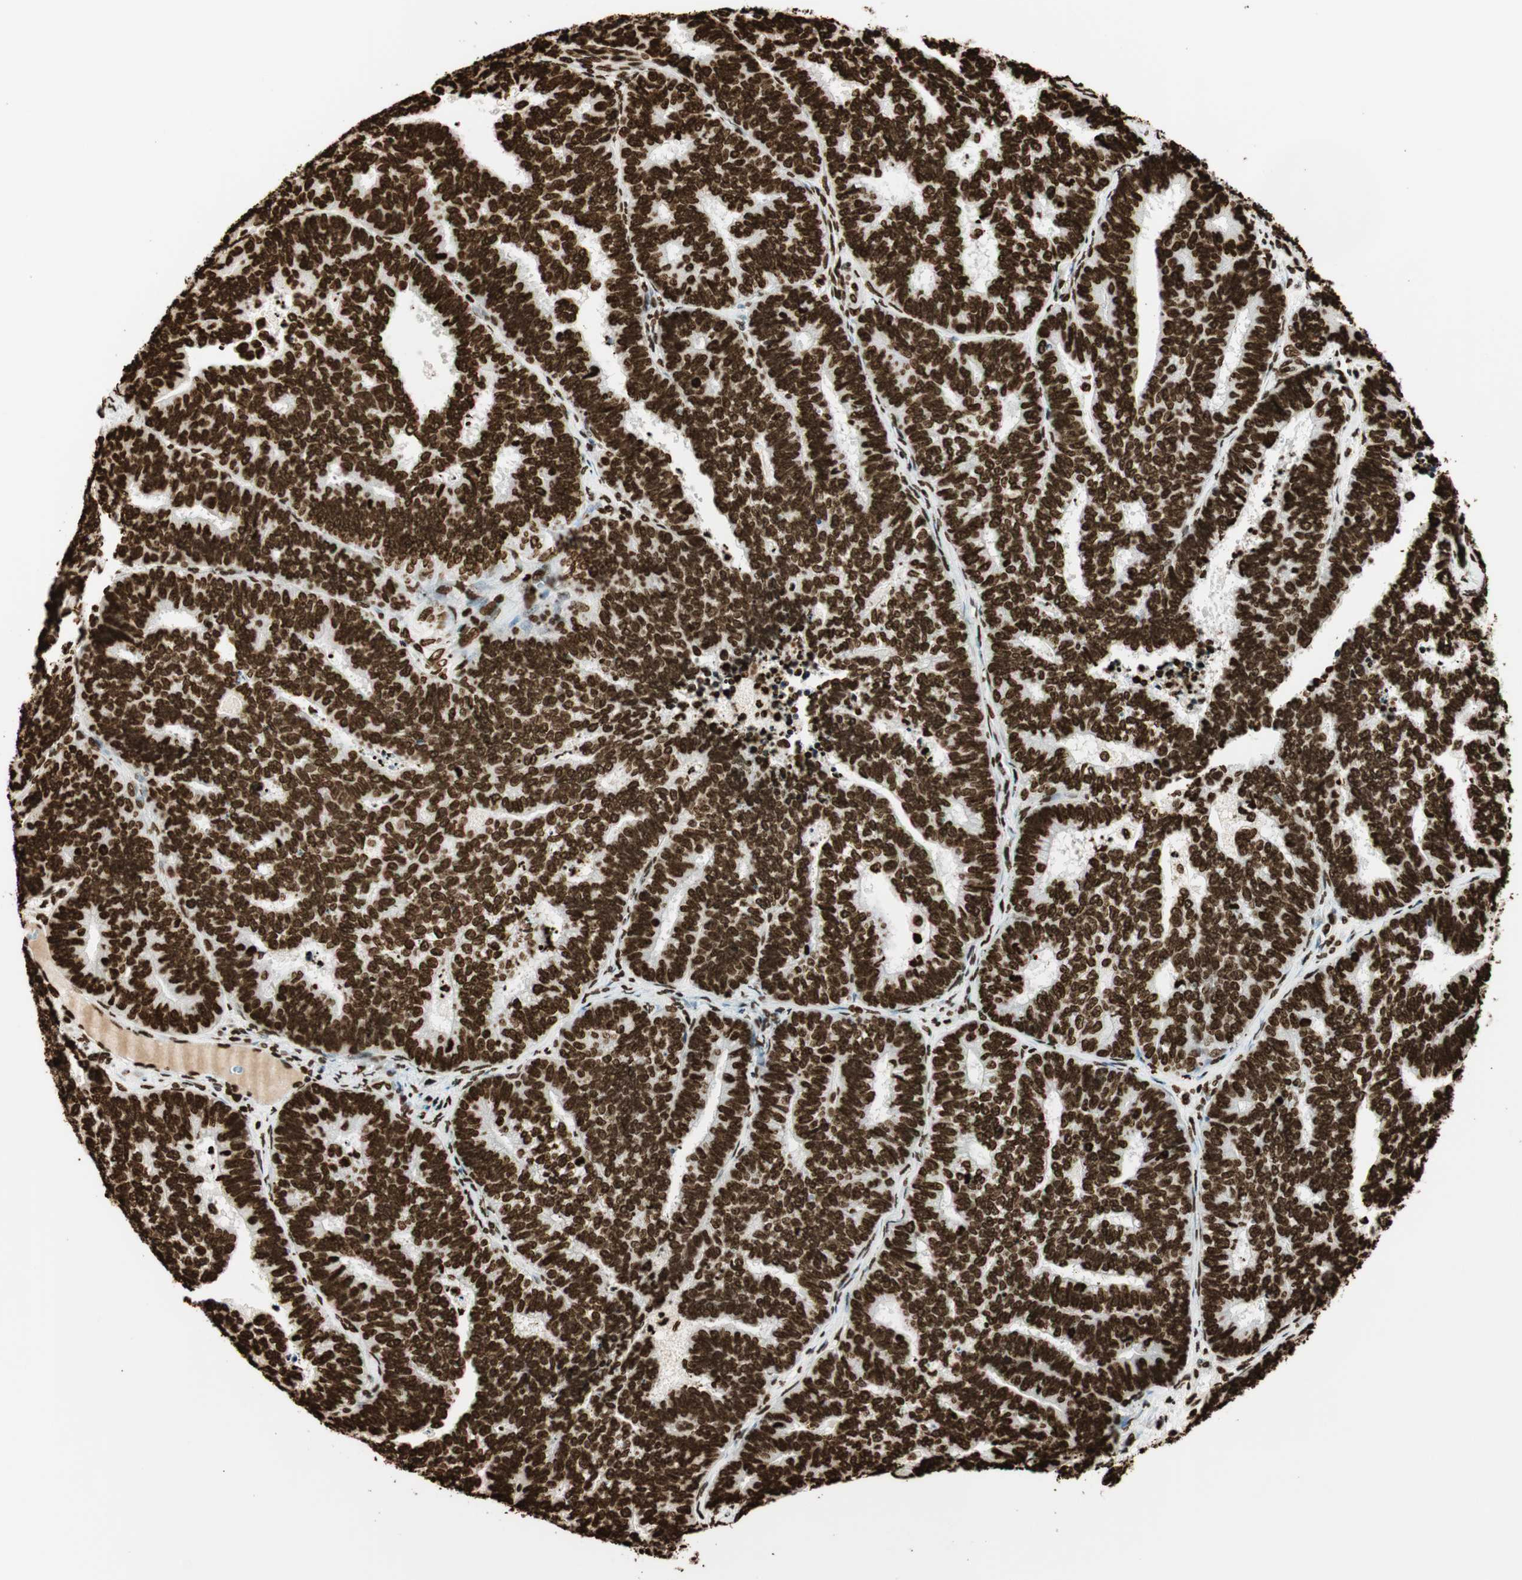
{"staining": {"intensity": "strong", "quantity": ">75%", "location": "nuclear"}, "tissue": "endometrial cancer", "cell_type": "Tumor cells", "image_type": "cancer", "snomed": [{"axis": "morphology", "description": "Adenocarcinoma, NOS"}, {"axis": "topography", "description": "Endometrium"}], "caption": "Approximately >75% of tumor cells in endometrial cancer exhibit strong nuclear protein expression as visualized by brown immunohistochemical staining.", "gene": "GLI2", "patient": {"sex": "female", "age": 70}}